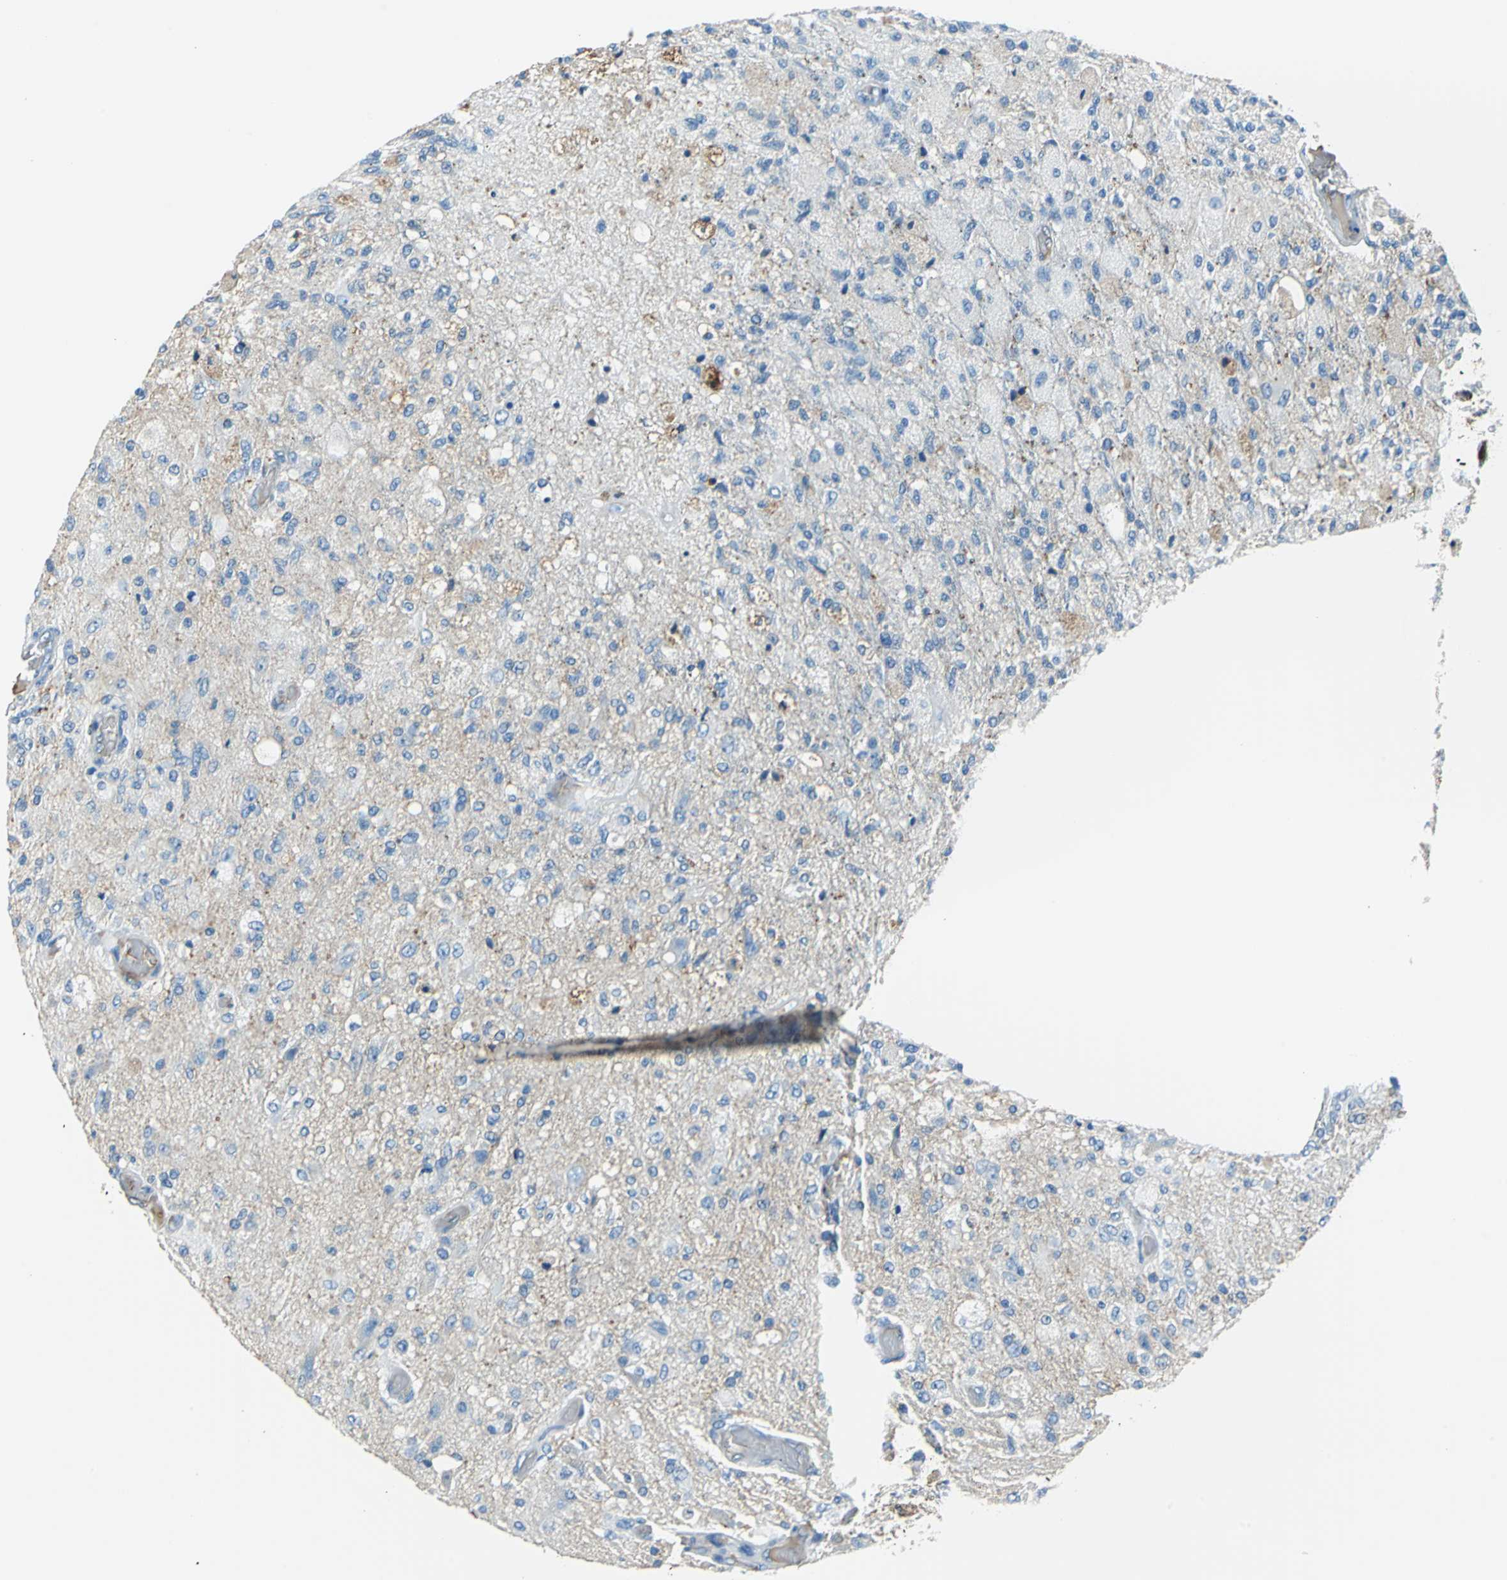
{"staining": {"intensity": "weak", "quantity": "<25%", "location": "cytoplasmic/membranous"}, "tissue": "glioma", "cell_type": "Tumor cells", "image_type": "cancer", "snomed": [{"axis": "morphology", "description": "Normal tissue, NOS"}, {"axis": "morphology", "description": "Glioma, malignant, High grade"}, {"axis": "topography", "description": "Cerebral cortex"}], "caption": "A photomicrograph of glioma stained for a protein shows no brown staining in tumor cells.", "gene": "ALB", "patient": {"sex": "male", "age": 77}}